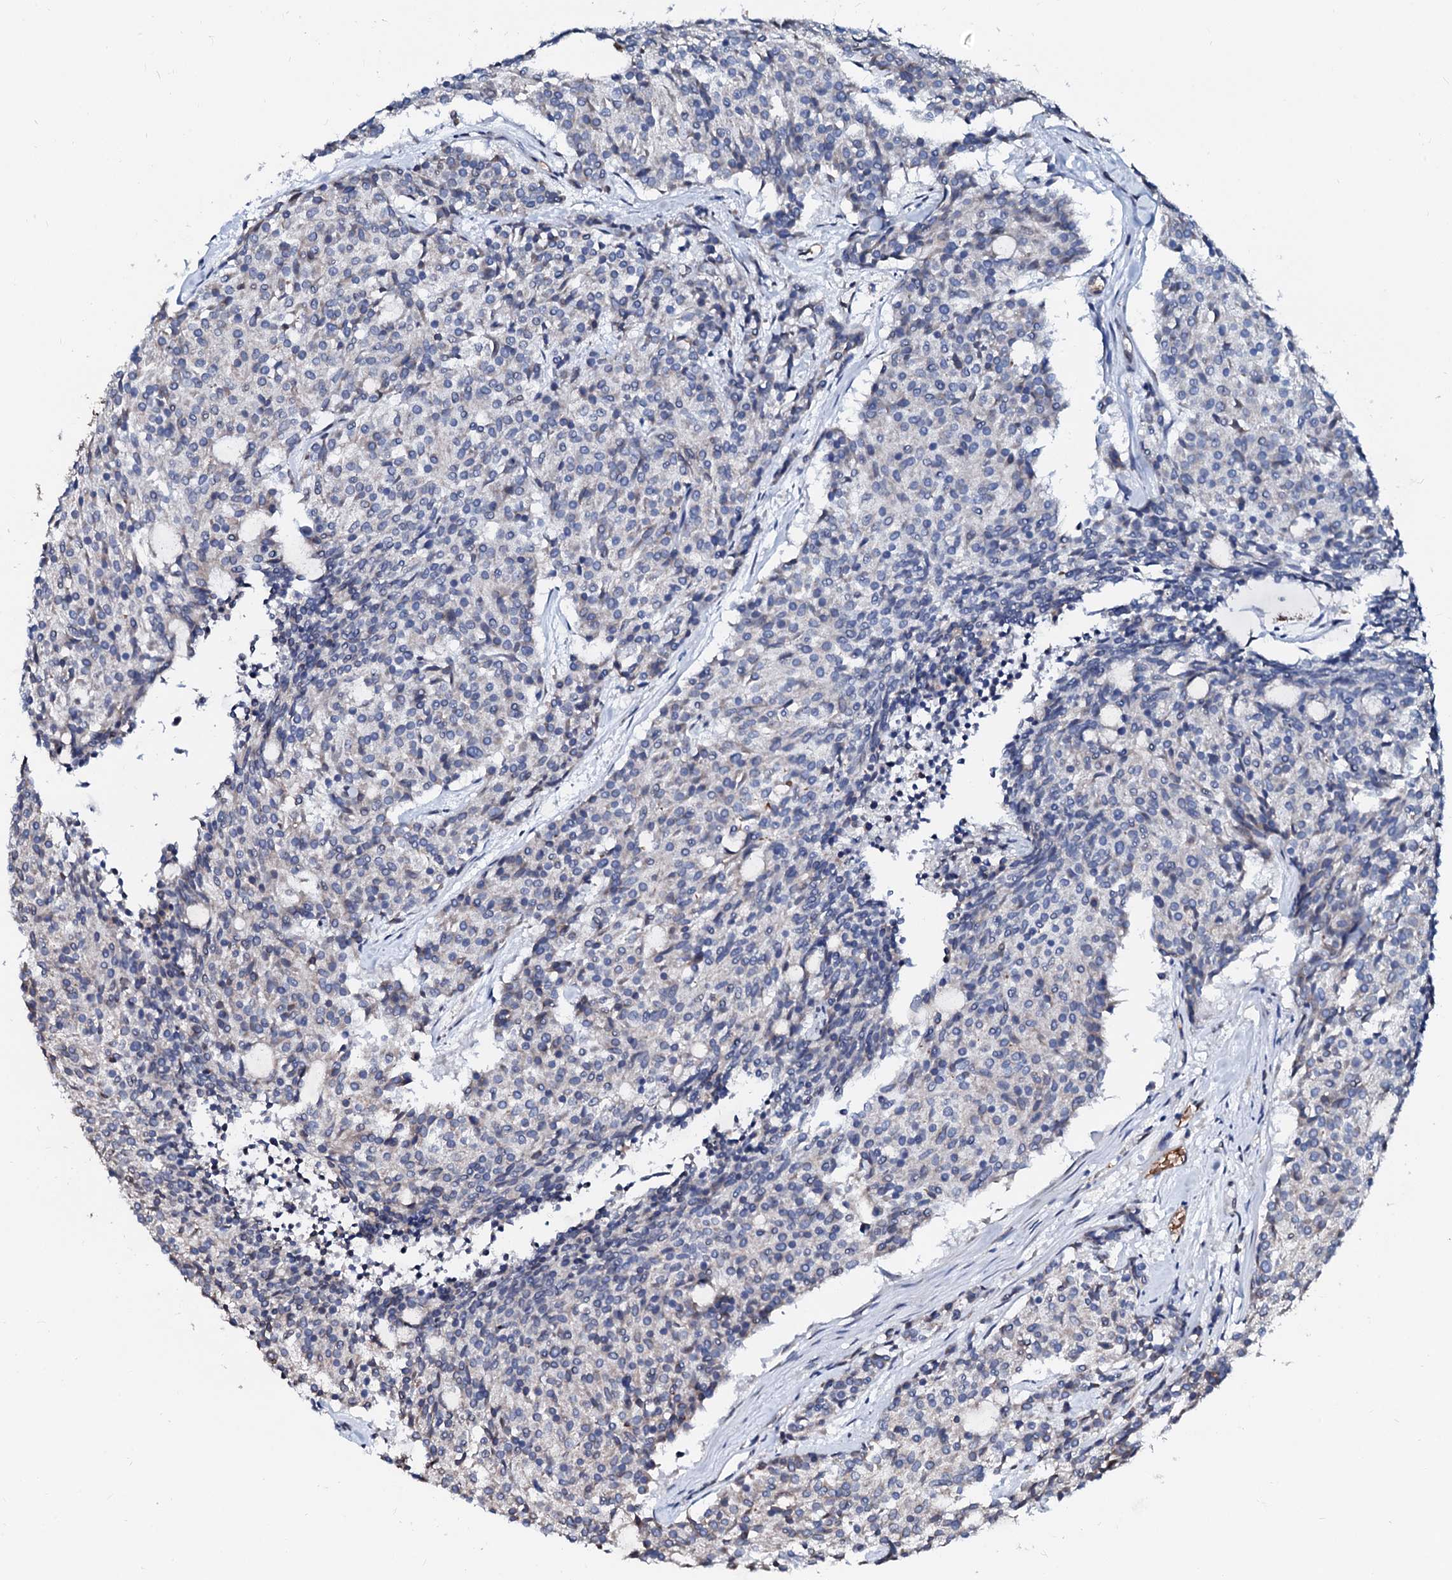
{"staining": {"intensity": "negative", "quantity": "none", "location": "none"}, "tissue": "carcinoid", "cell_type": "Tumor cells", "image_type": "cancer", "snomed": [{"axis": "morphology", "description": "Carcinoid, malignant, NOS"}, {"axis": "topography", "description": "Pancreas"}], "caption": "High magnification brightfield microscopy of carcinoid stained with DAB (brown) and counterstained with hematoxylin (blue): tumor cells show no significant expression.", "gene": "NRP2", "patient": {"sex": "female", "age": 54}}